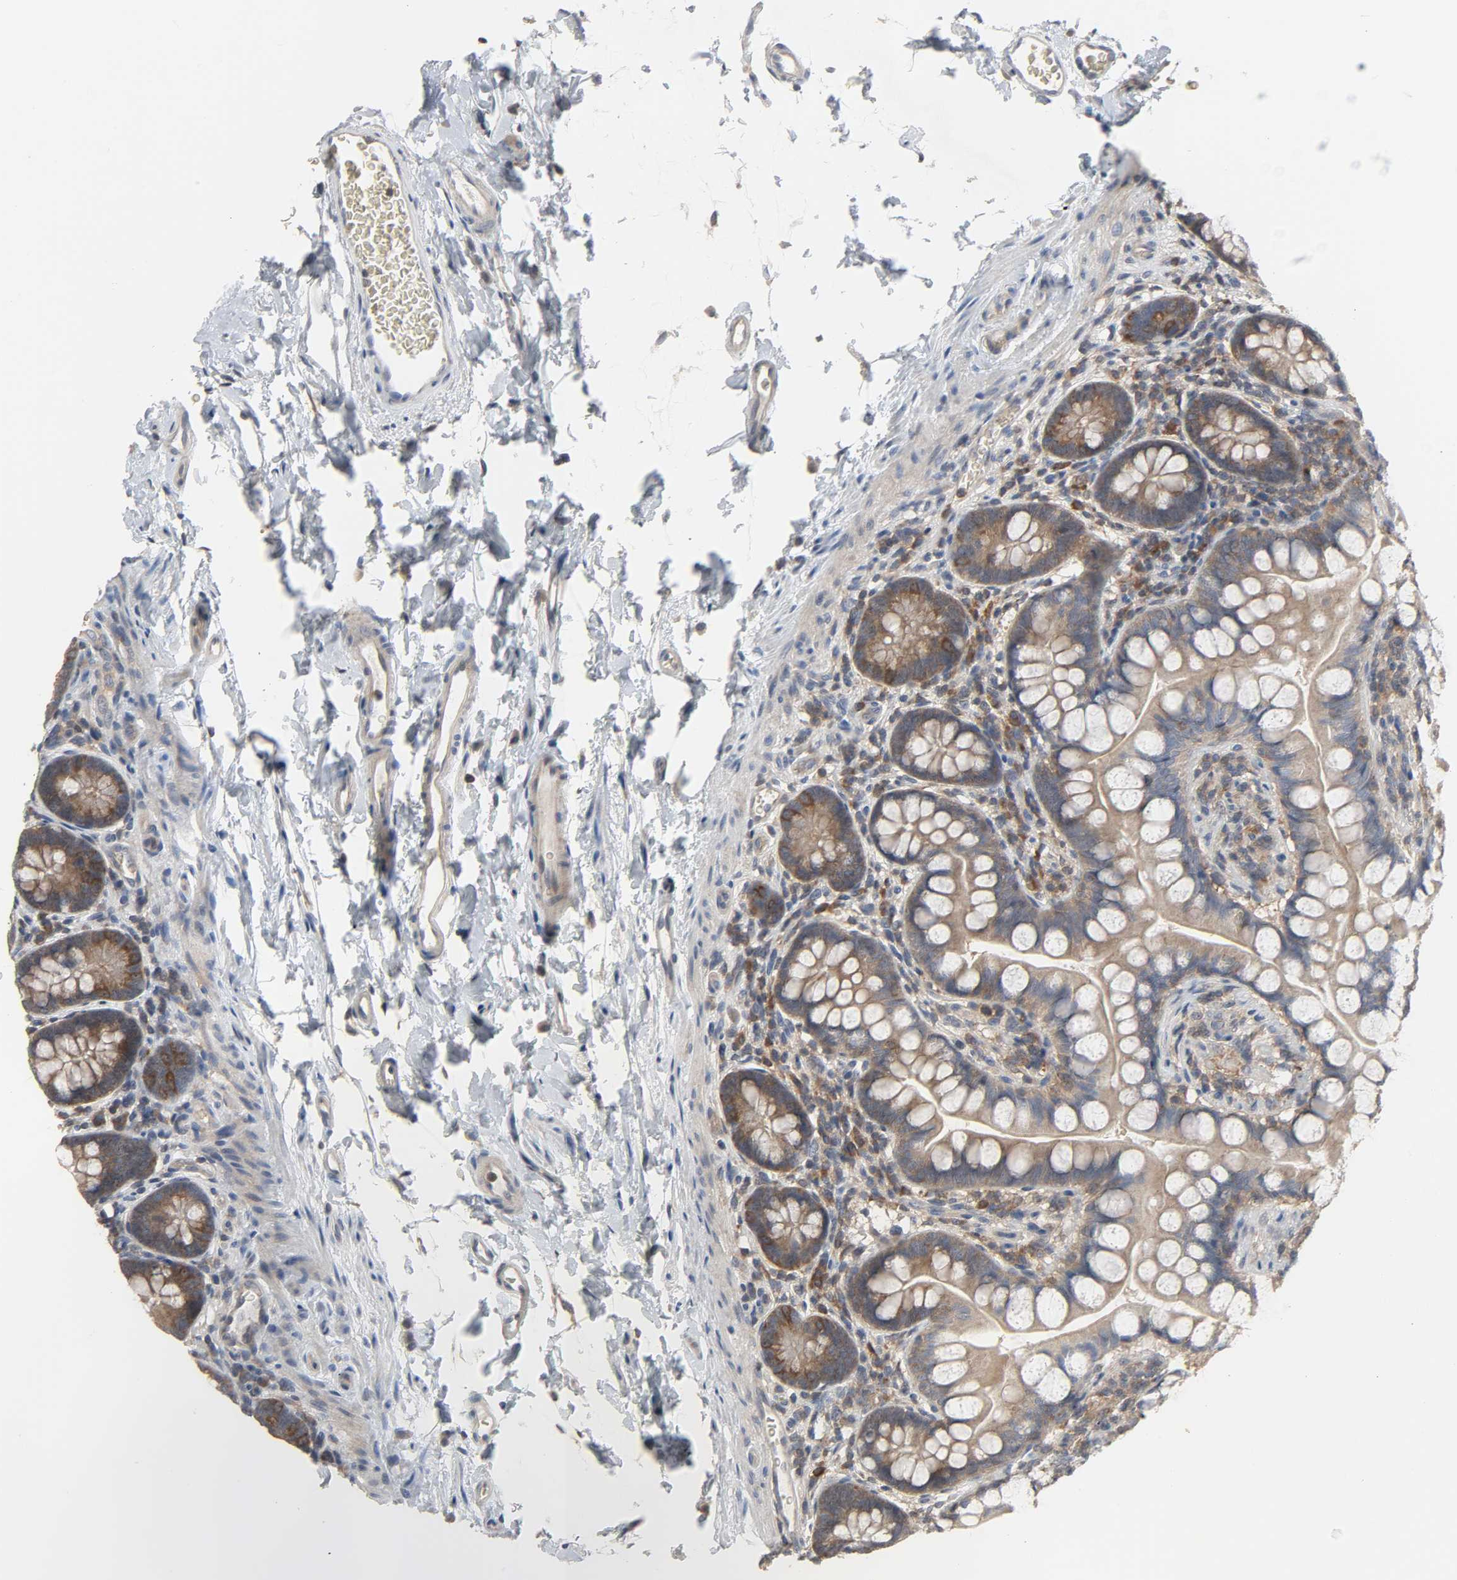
{"staining": {"intensity": "moderate", "quantity": ">75%", "location": "cytoplasmic/membranous"}, "tissue": "small intestine", "cell_type": "Glandular cells", "image_type": "normal", "snomed": [{"axis": "morphology", "description": "Normal tissue, NOS"}, {"axis": "topography", "description": "Small intestine"}], "caption": "An image of human small intestine stained for a protein shows moderate cytoplasmic/membranous brown staining in glandular cells.", "gene": "PLEKHA2", "patient": {"sex": "female", "age": 58}}